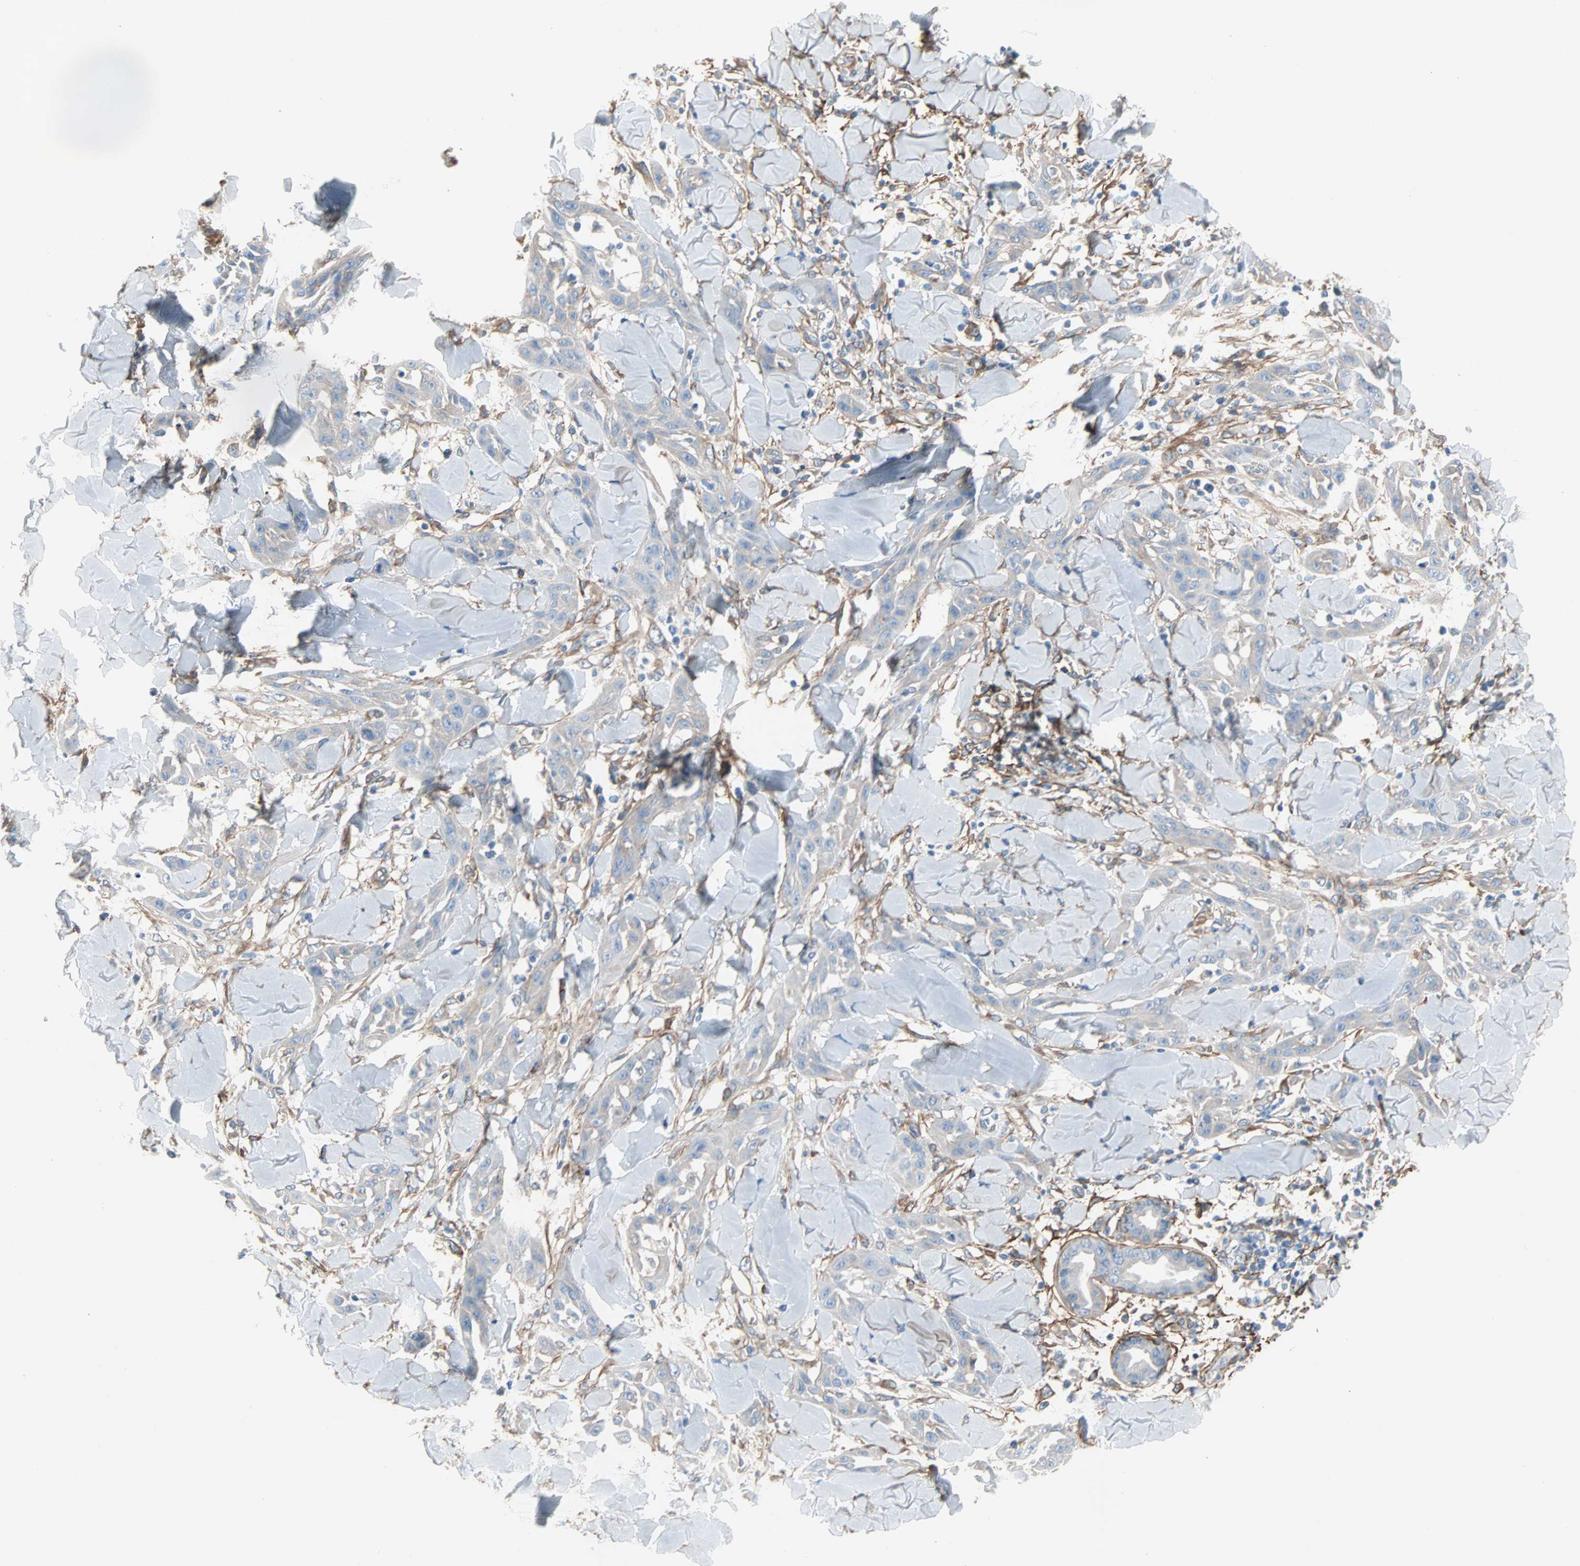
{"staining": {"intensity": "weak", "quantity": "25%-75%", "location": "cytoplasmic/membranous"}, "tissue": "skin cancer", "cell_type": "Tumor cells", "image_type": "cancer", "snomed": [{"axis": "morphology", "description": "Squamous cell carcinoma, NOS"}, {"axis": "topography", "description": "Skin"}], "caption": "About 25%-75% of tumor cells in squamous cell carcinoma (skin) show weak cytoplasmic/membranous protein positivity as visualized by brown immunohistochemical staining.", "gene": "EPB41L2", "patient": {"sex": "male", "age": 24}}